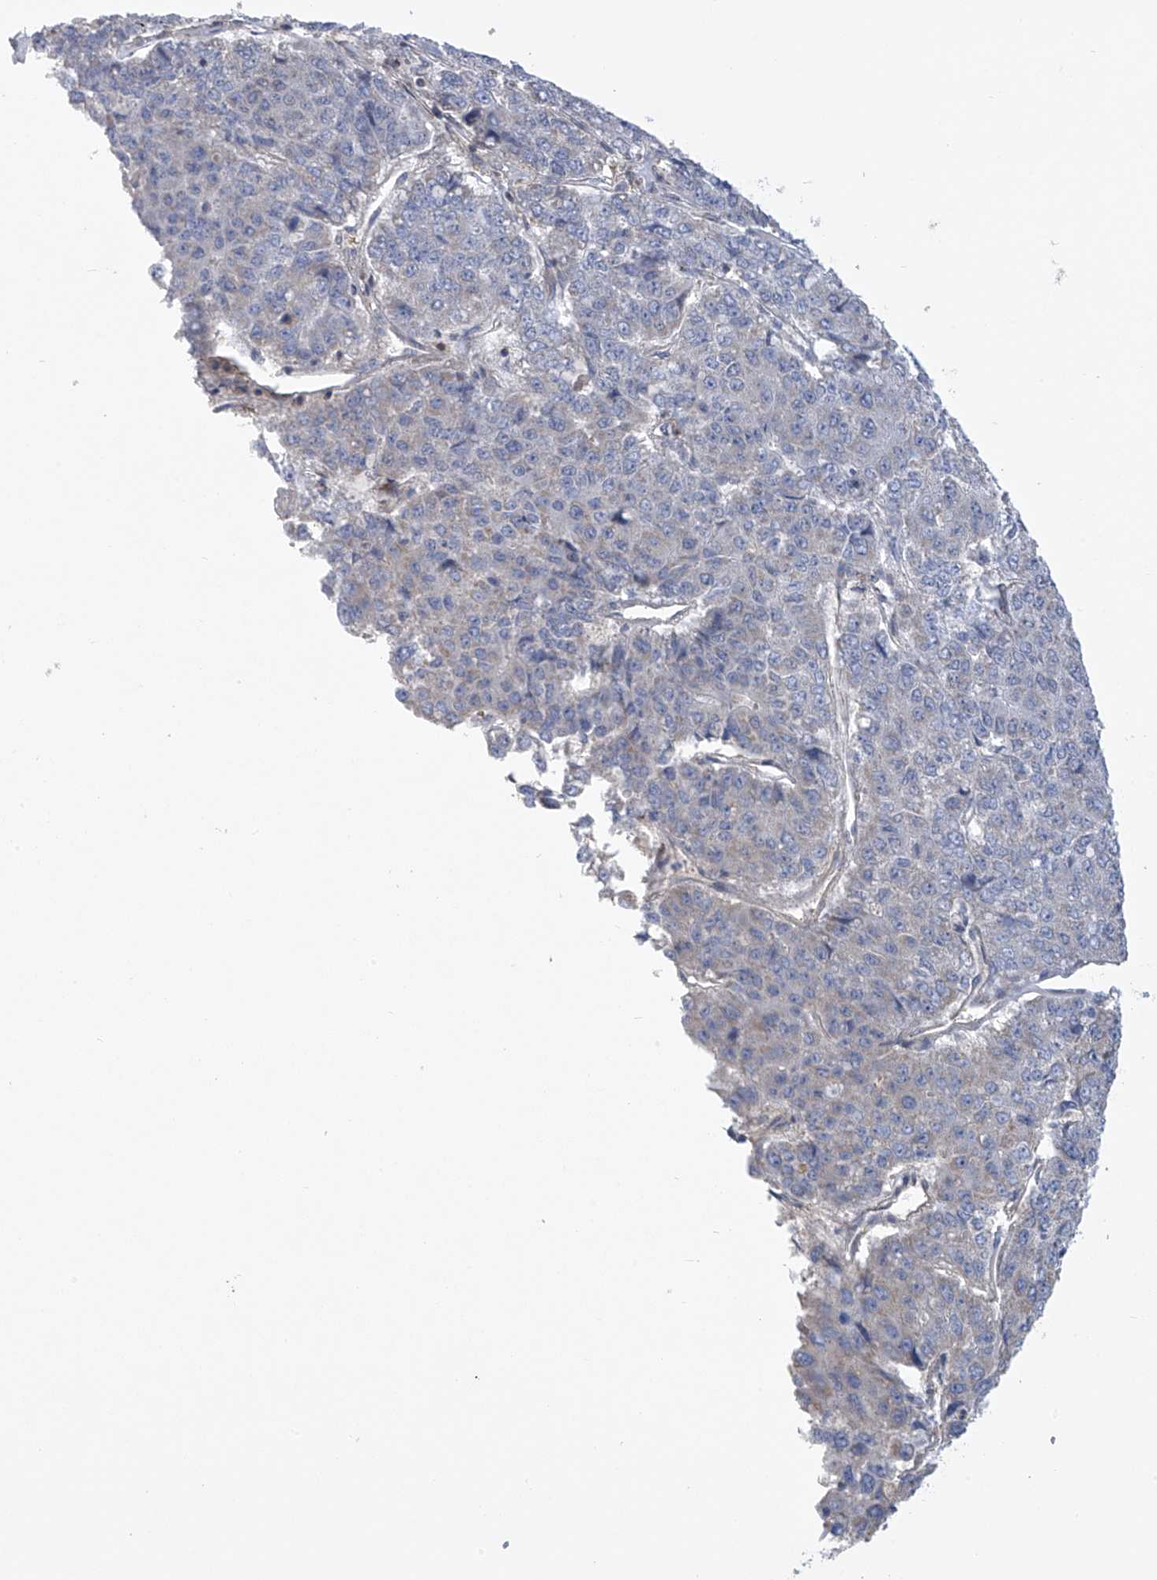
{"staining": {"intensity": "negative", "quantity": "none", "location": "none"}, "tissue": "pancreatic cancer", "cell_type": "Tumor cells", "image_type": "cancer", "snomed": [{"axis": "morphology", "description": "Adenocarcinoma, NOS"}, {"axis": "topography", "description": "Pancreas"}], "caption": "IHC micrograph of neoplastic tissue: human pancreatic cancer (adenocarcinoma) stained with DAB demonstrates no significant protein expression in tumor cells.", "gene": "SLCO4A1", "patient": {"sex": "male", "age": 50}}